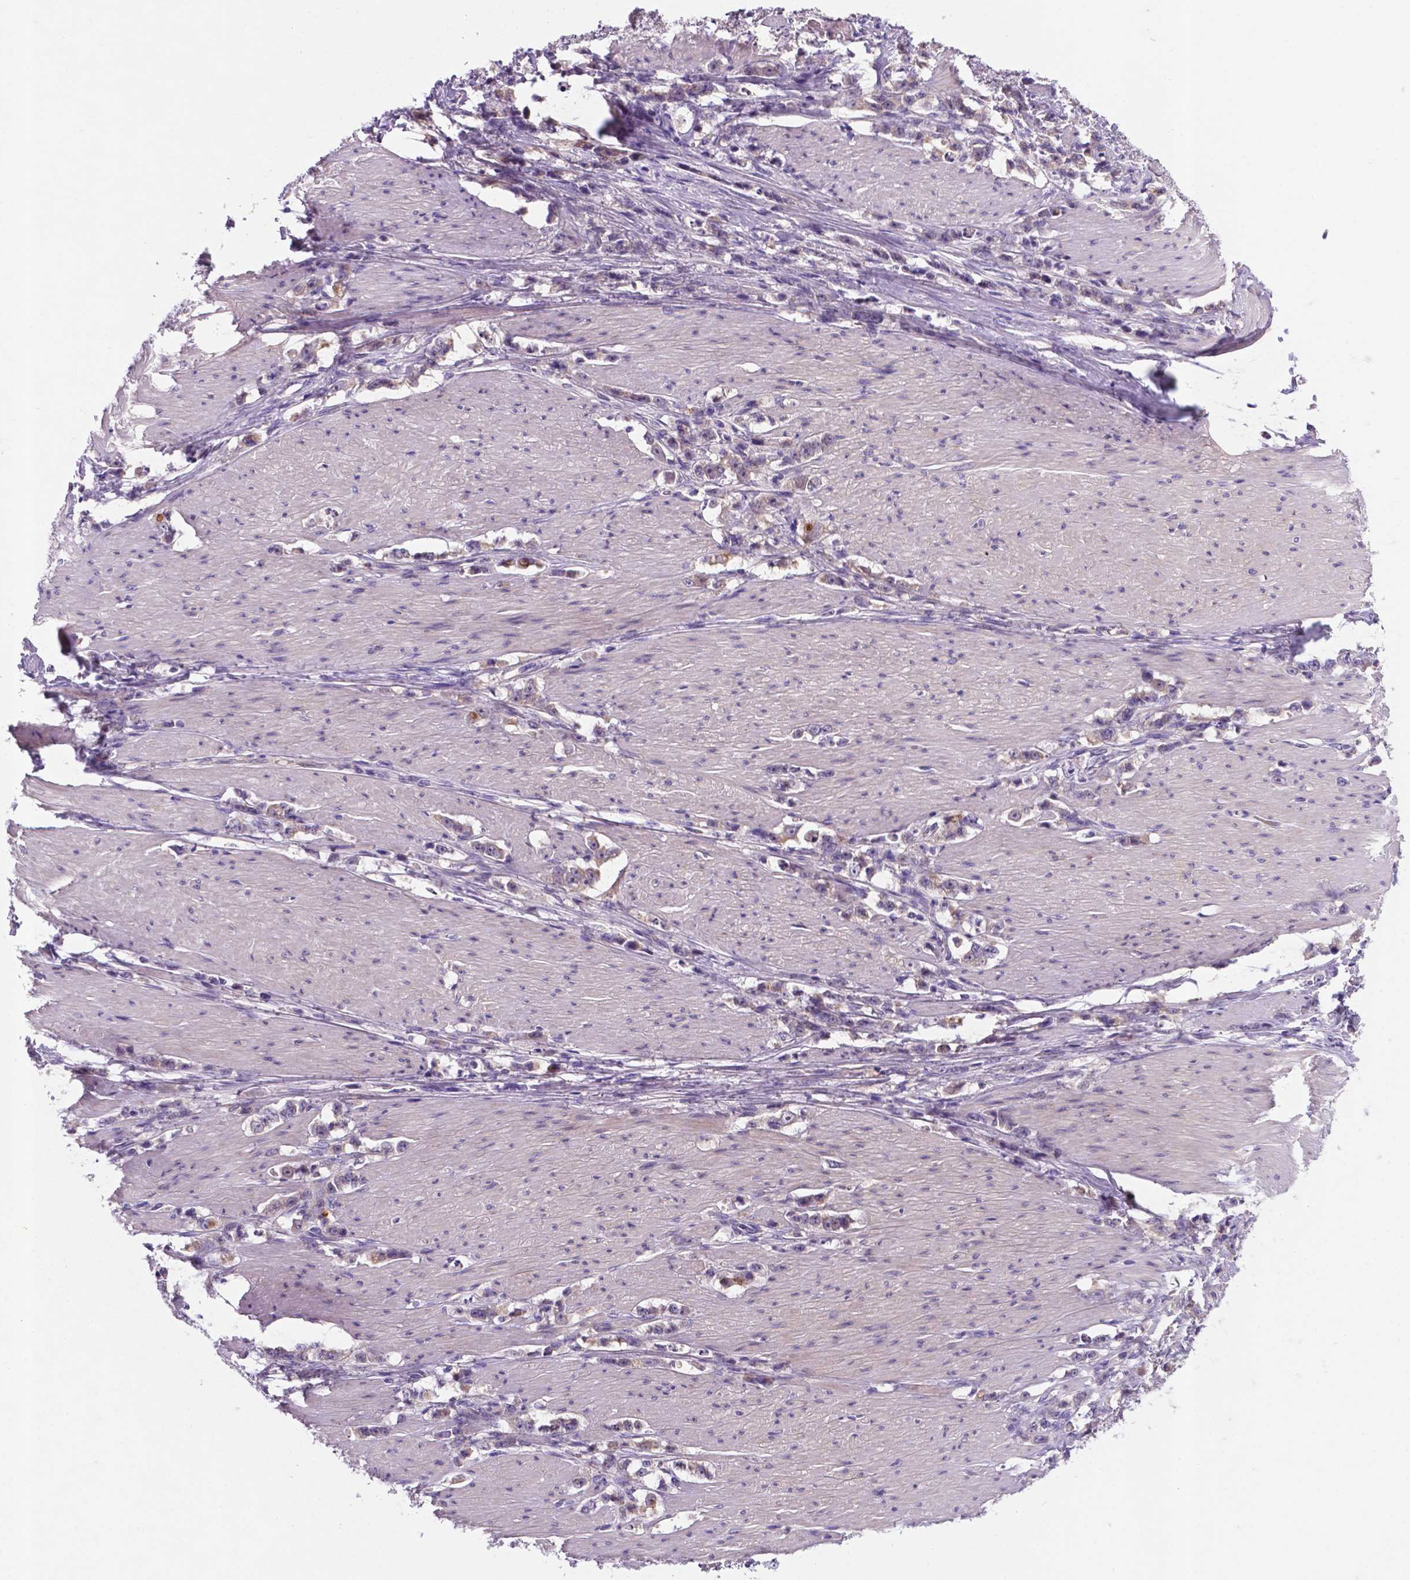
{"staining": {"intensity": "weak", "quantity": ">75%", "location": "cytoplasmic/membranous"}, "tissue": "stomach cancer", "cell_type": "Tumor cells", "image_type": "cancer", "snomed": [{"axis": "morphology", "description": "Adenocarcinoma, NOS"}, {"axis": "topography", "description": "Stomach, lower"}], "caption": "Approximately >75% of tumor cells in human adenocarcinoma (stomach) exhibit weak cytoplasmic/membranous protein staining as visualized by brown immunohistochemical staining.", "gene": "TM4SF20", "patient": {"sex": "male", "age": 88}}